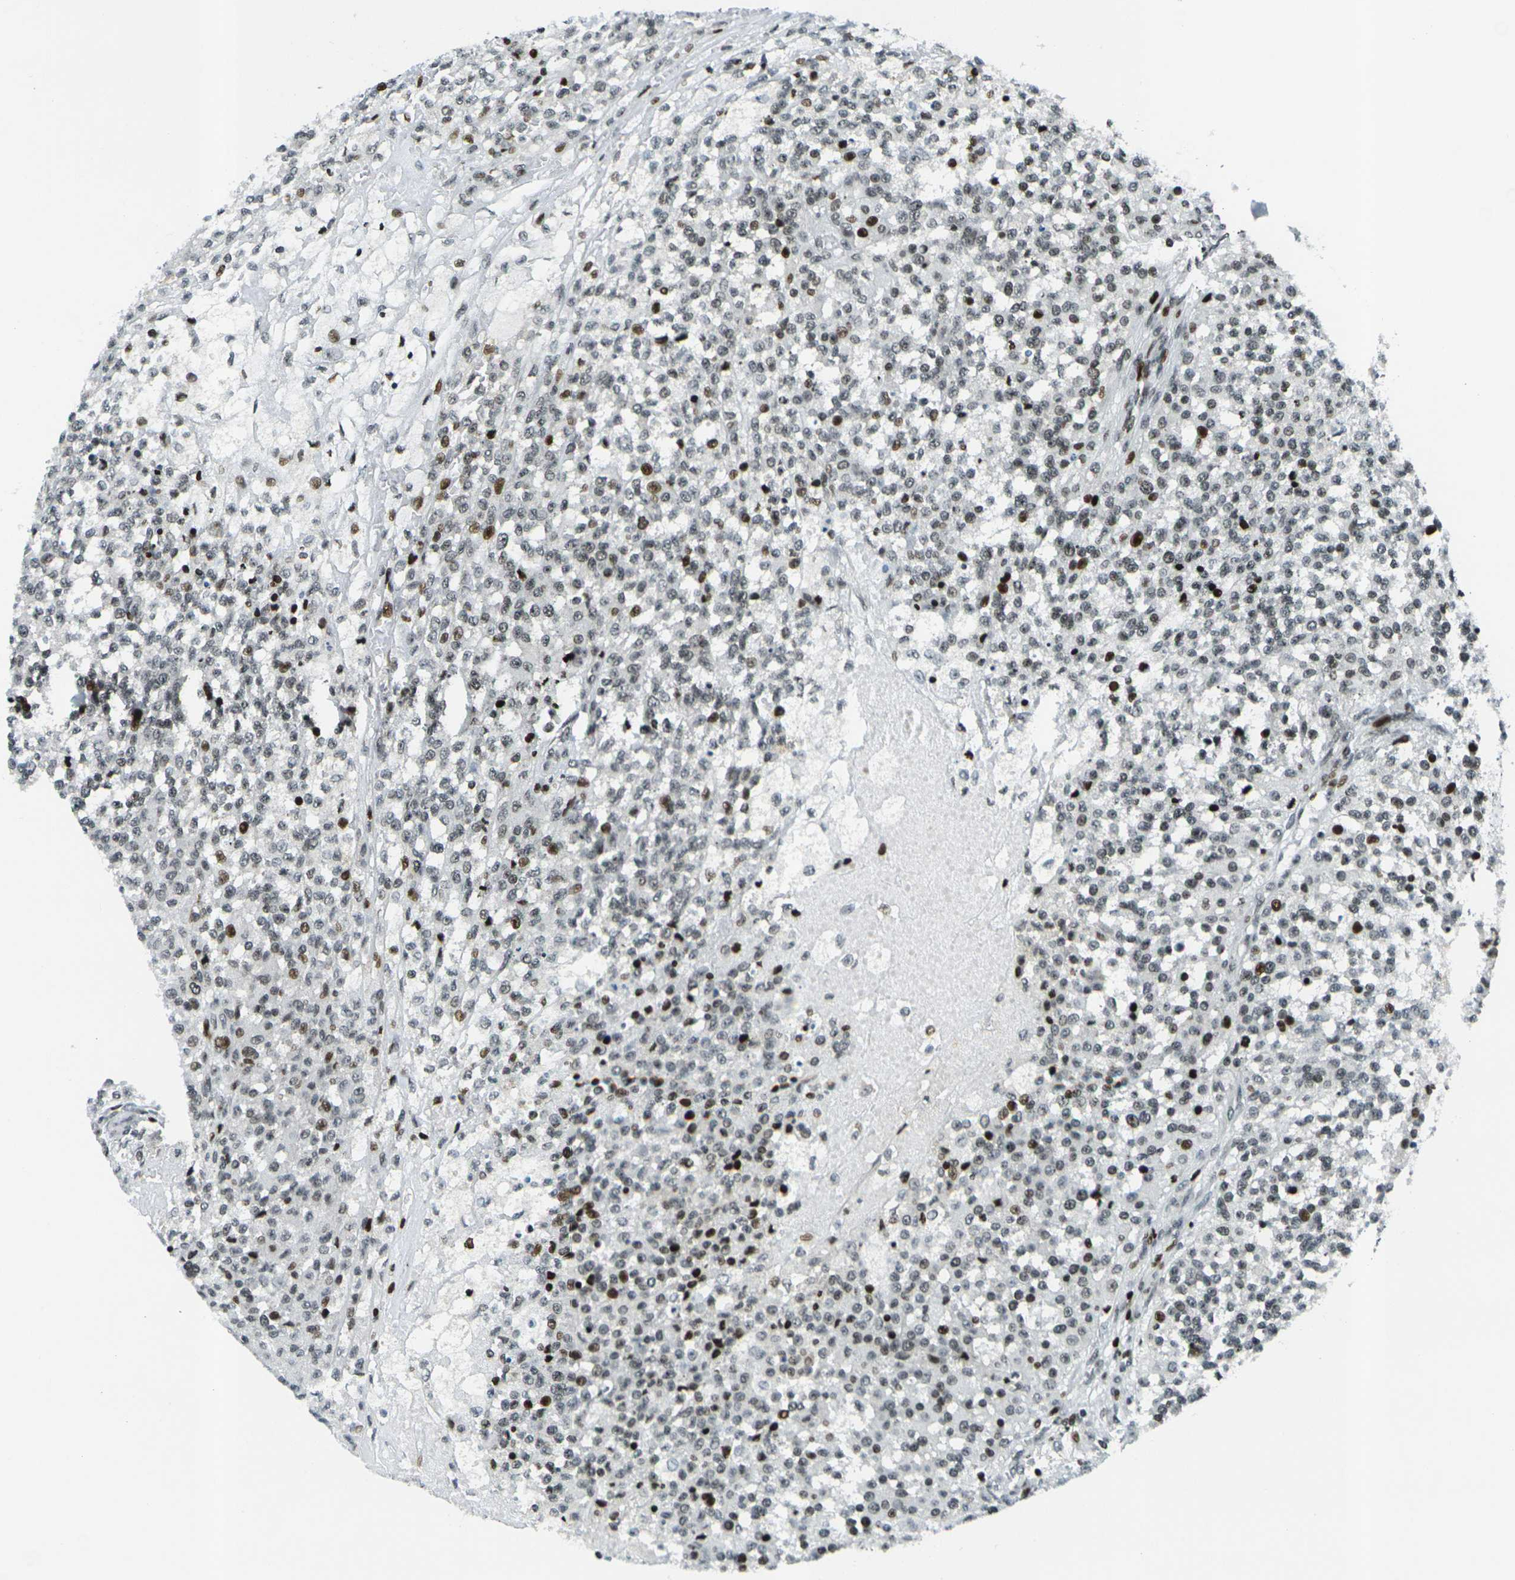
{"staining": {"intensity": "moderate", "quantity": "25%-75%", "location": "nuclear"}, "tissue": "testis cancer", "cell_type": "Tumor cells", "image_type": "cancer", "snomed": [{"axis": "morphology", "description": "Seminoma, NOS"}, {"axis": "topography", "description": "Testis"}], "caption": "Testis seminoma stained with a brown dye displays moderate nuclear positive expression in approximately 25%-75% of tumor cells.", "gene": "H3-3A", "patient": {"sex": "male", "age": 59}}